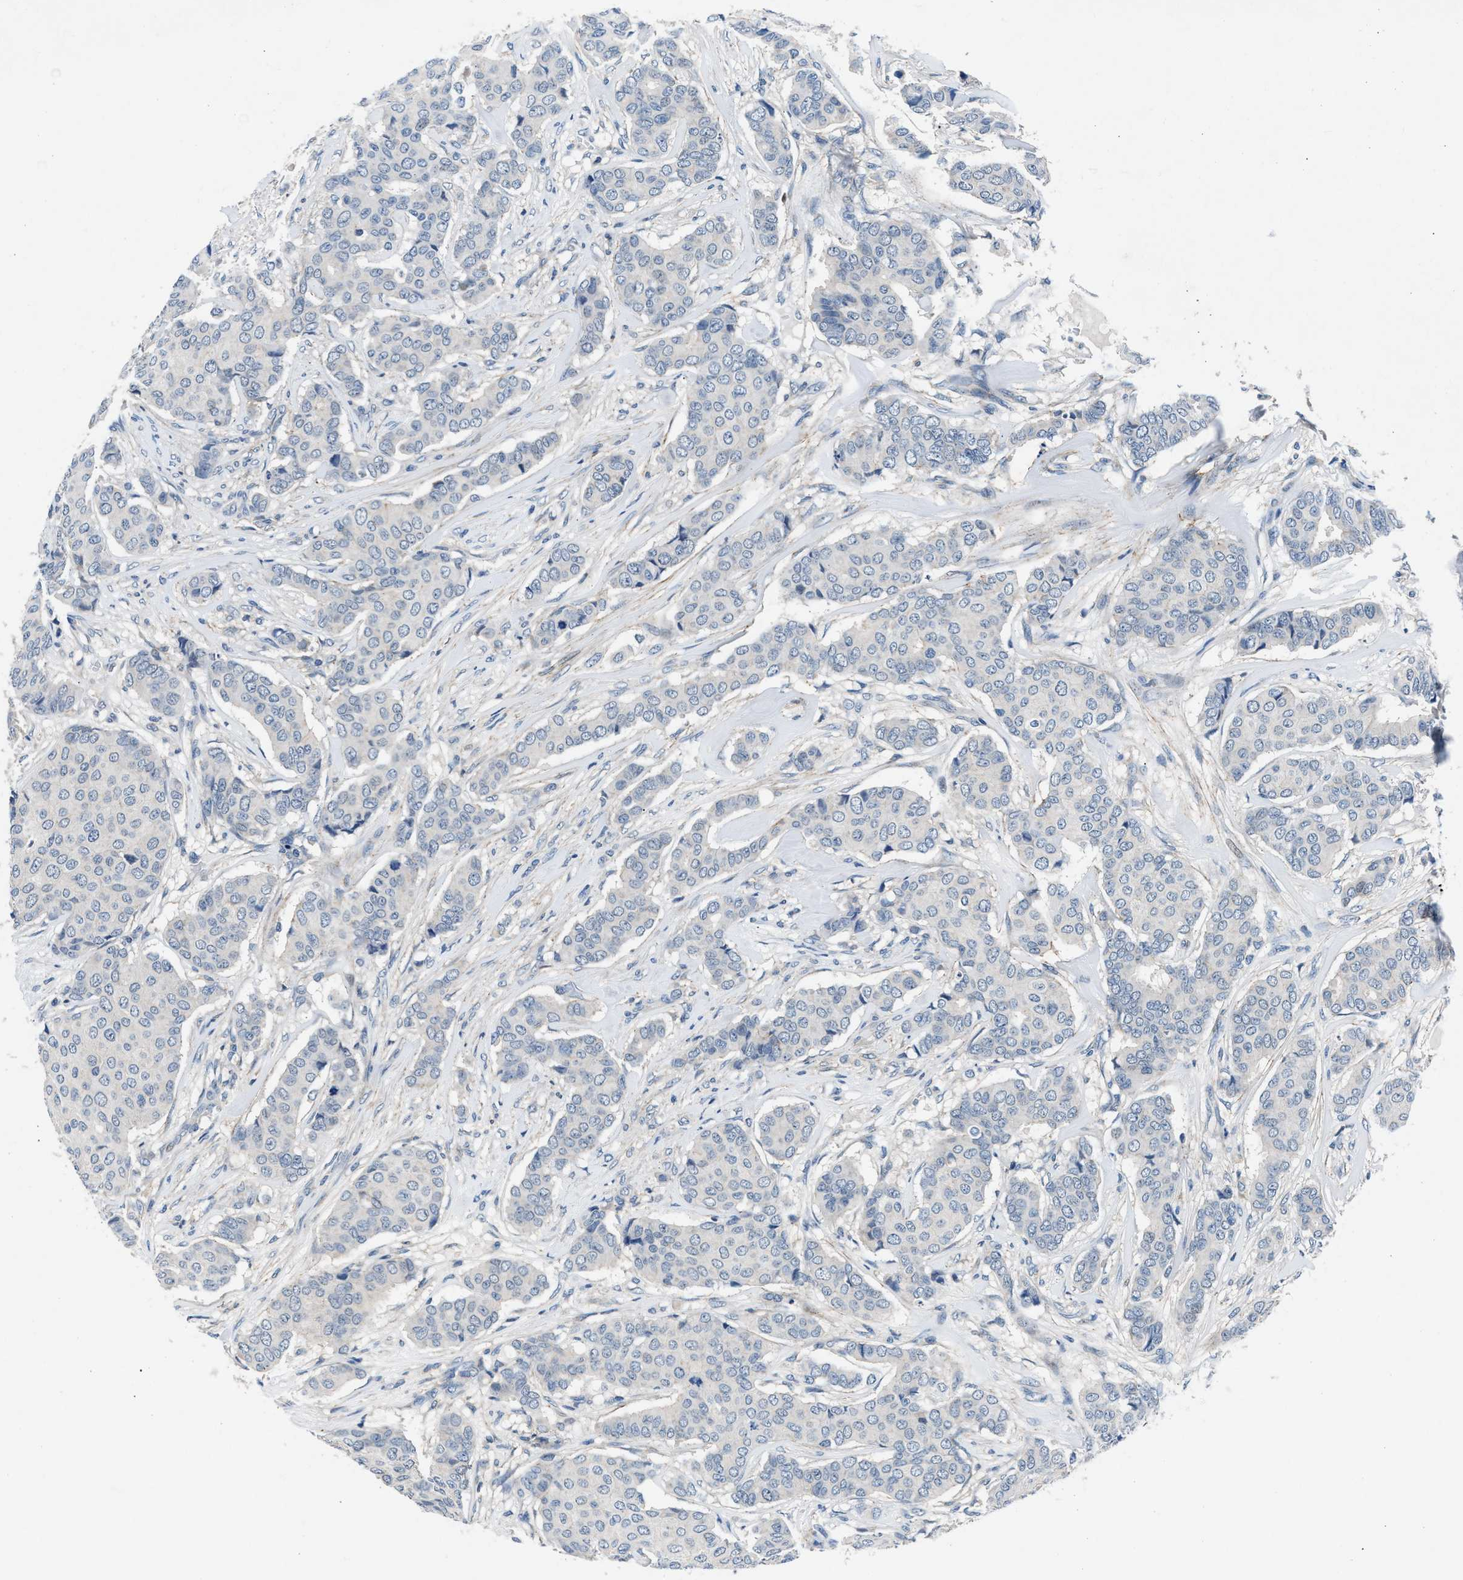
{"staining": {"intensity": "negative", "quantity": "none", "location": "none"}, "tissue": "breast cancer", "cell_type": "Tumor cells", "image_type": "cancer", "snomed": [{"axis": "morphology", "description": "Duct carcinoma"}, {"axis": "topography", "description": "Breast"}], "caption": "Tumor cells show no significant staining in intraductal carcinoma (breast).", "gene": "DENND6B", "patient": {"sex": "female", "age": 75}}